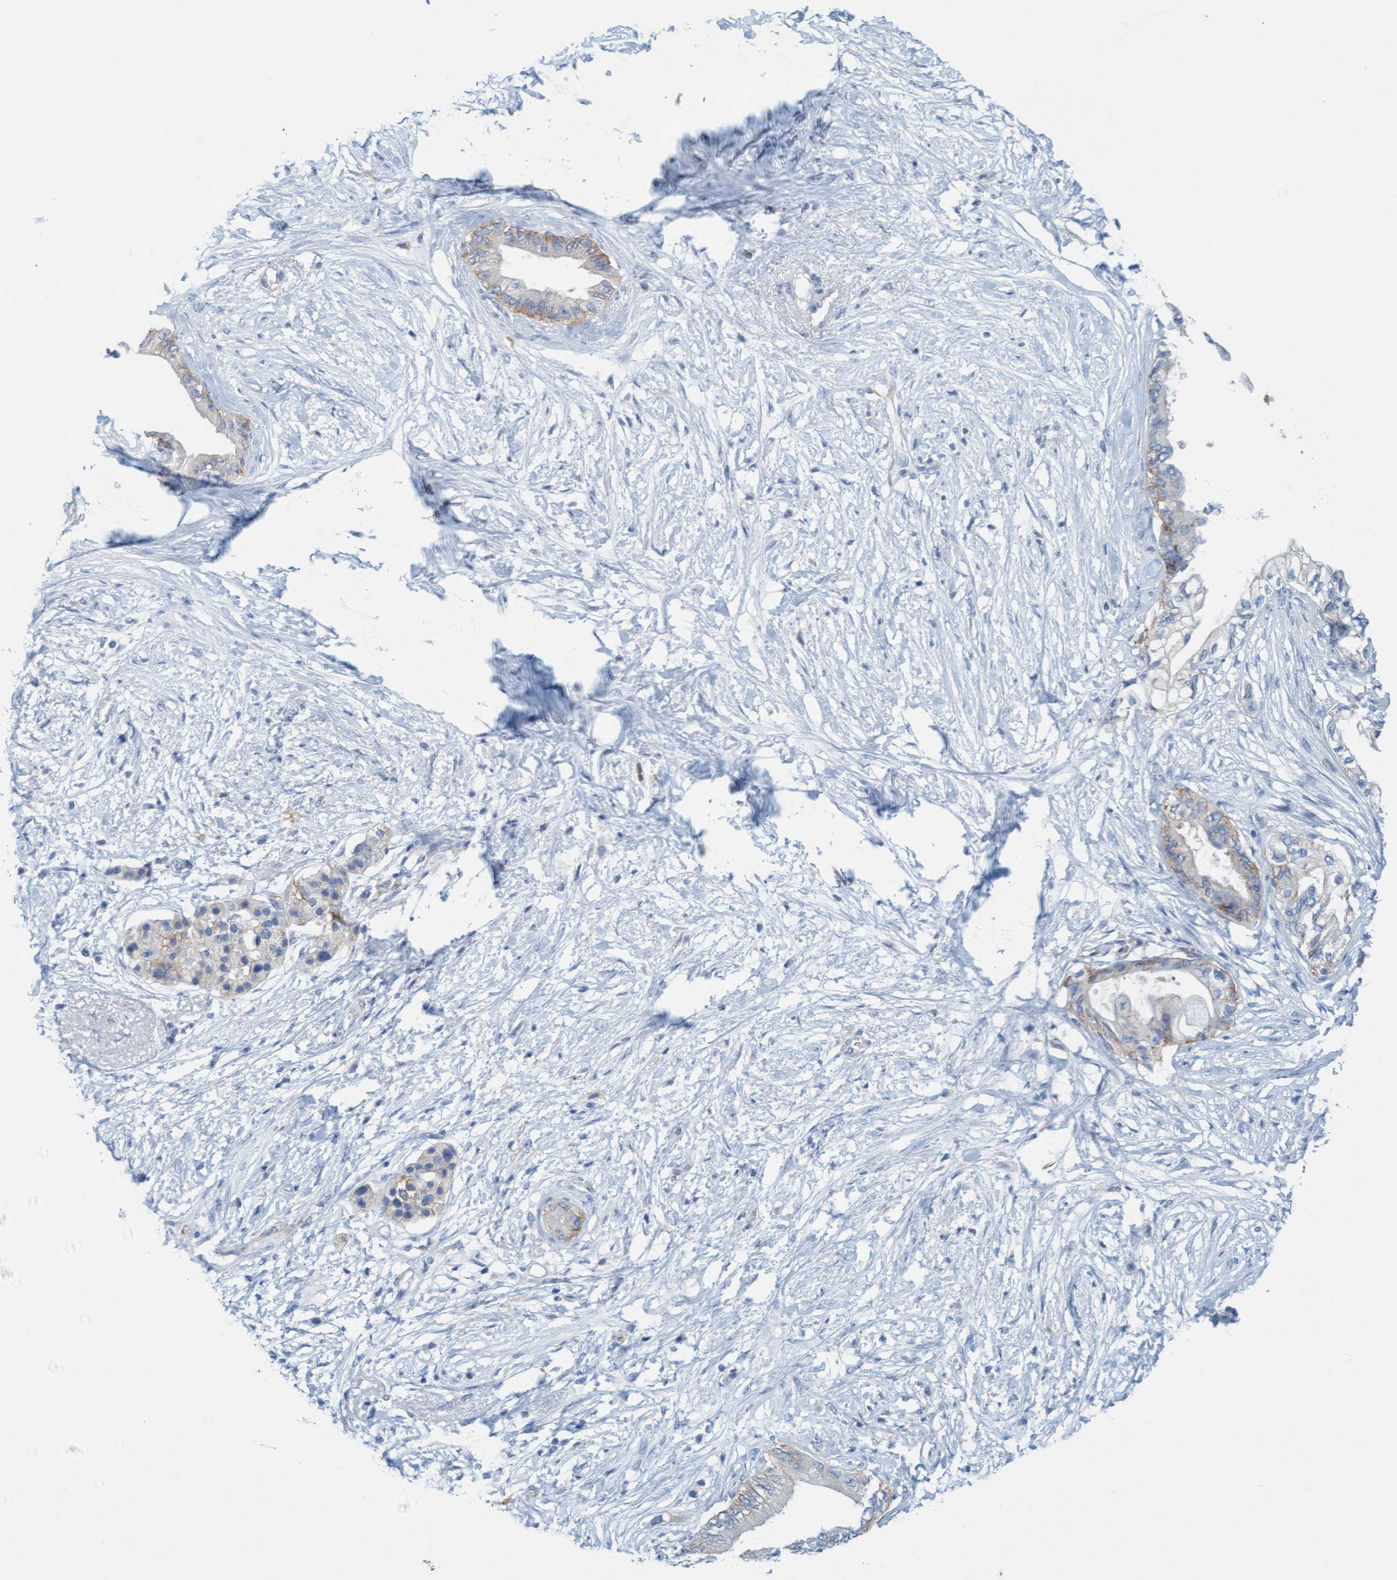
{"staining": {"intensity": "weak", "quantity": "25%-75%", "location": "cytoplasmic/membranous"}, "tissue": "pancreatic cancer", "cell_type": "Tumor cells", "image_type": "cancer", "snomed": [{"axis": "morphology", "description": "Normal tissue, NOS"}, {"axis": "morphology", "description": "Adenocarcinoma, NOS"}, {"axis": "topography", "description": "Pancreas"}, {"axis": "topography", "description": "Duodenum"}], "caption": "DAB (3,3'-diaminobenzidine) immunohistochemical staining of adenocarcinoma (pancreatic) shows weak cytoplasmic/membranous protein staining in approximately 25%-75% of tumor cells.", "gene": "SIGIRR", "patient": {"sex": "female", "age": 60}}